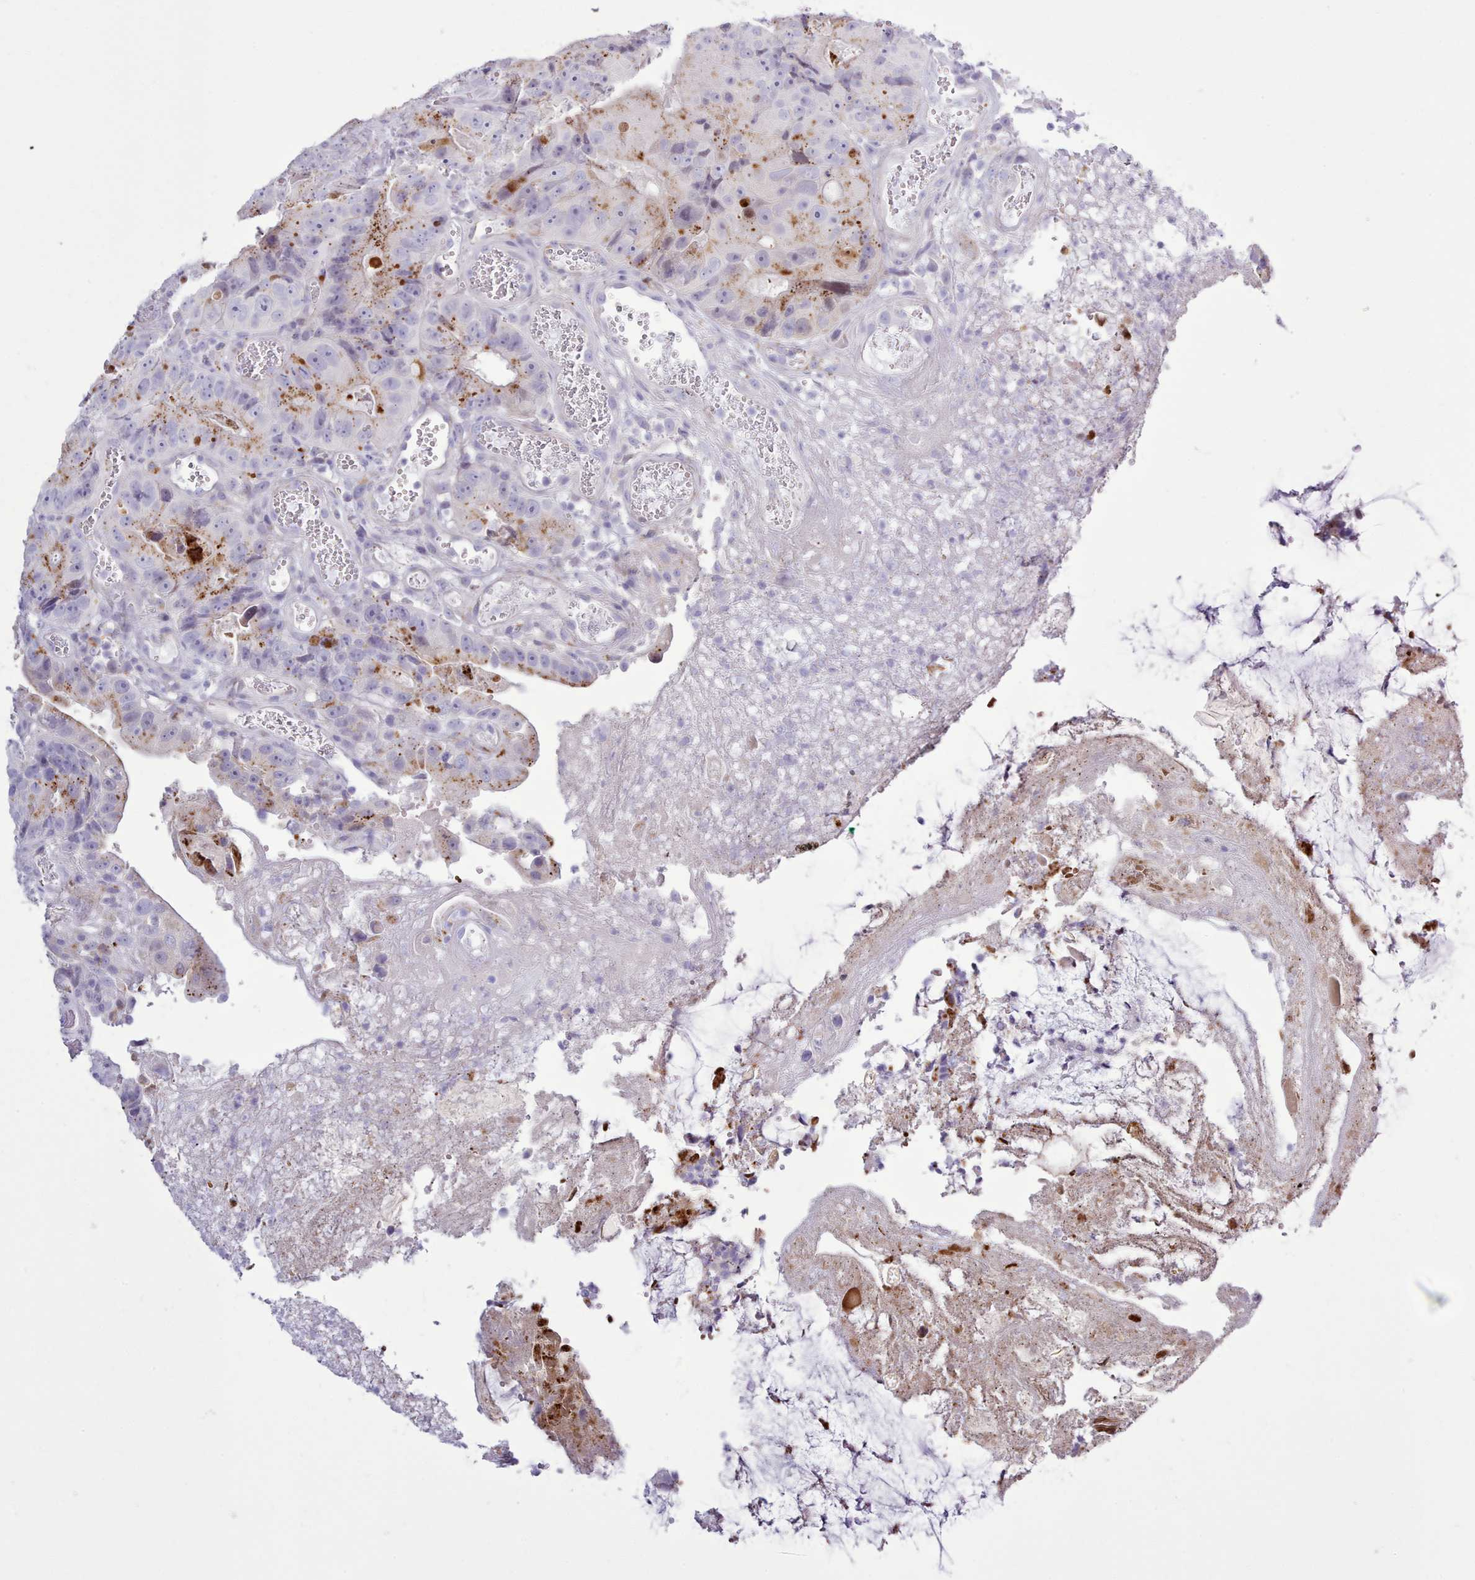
{"staining": {"intensity": "moderate", "quantity": ">75%", "location": "cytoplasmic/membranous"}, "tissue": "colorectal cancer", "cell_type": "Tumor cells", "image_type": "cancer", "snomed": [{"axis": "morphology", "description": "Adenocarcinoma, NOS"}, {"axis": "topography", "description": "Colon"}], "caption": "A high-resolution image shows immunohistochemistry (IHC) staining of colorectal adenocarcinoma, which demonstrates moderate cytoplasmic/membranous staining in approximately >75% of tumor cells. (IHC, brightfield microscopy, high magnification).", "gene": "SRD5A1", "patient": {"sex": "female", "age": 86}}